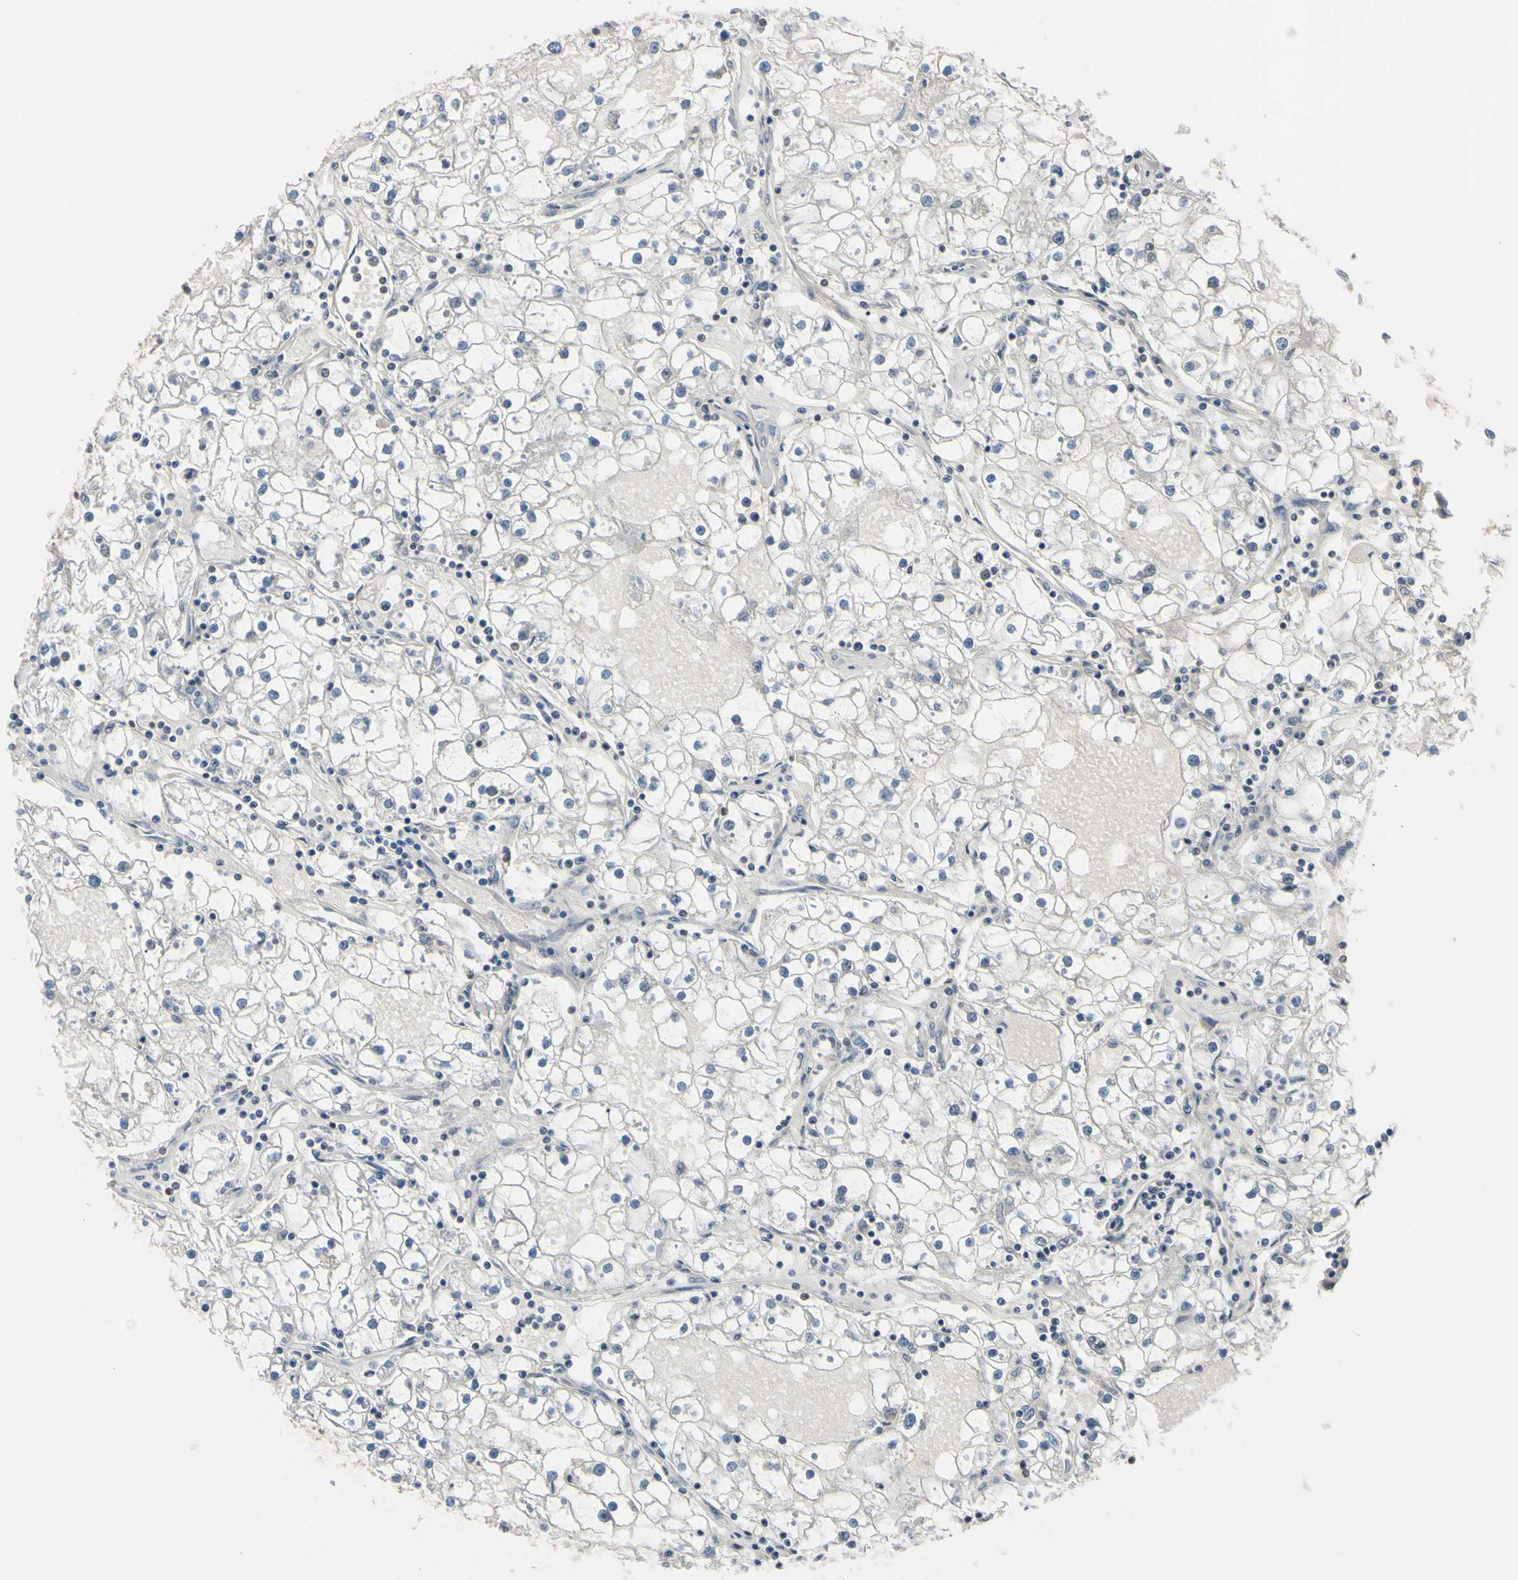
{"staining": {"intensity": "negative", "quantity": "none", "location": "none"}, "tissue": "renal cancer", "cell_type": "Tumor cells", "image_type": "cancer", "snomed": [{"axis": "morphology", "description": "Adenocarcinoma, NOS"}, {"axis": "topography", "description": "Kidney"}], "caption": "IHC histopathology image of neoplastic tissue: human renal adenocarcinoma stained with DAB exhibits no significant protein staining in tumor cells. (DAB immunohistochemistry, high magnification).", "gene": "UBE2I", "patient": {"sex": "male", "age": 56}}